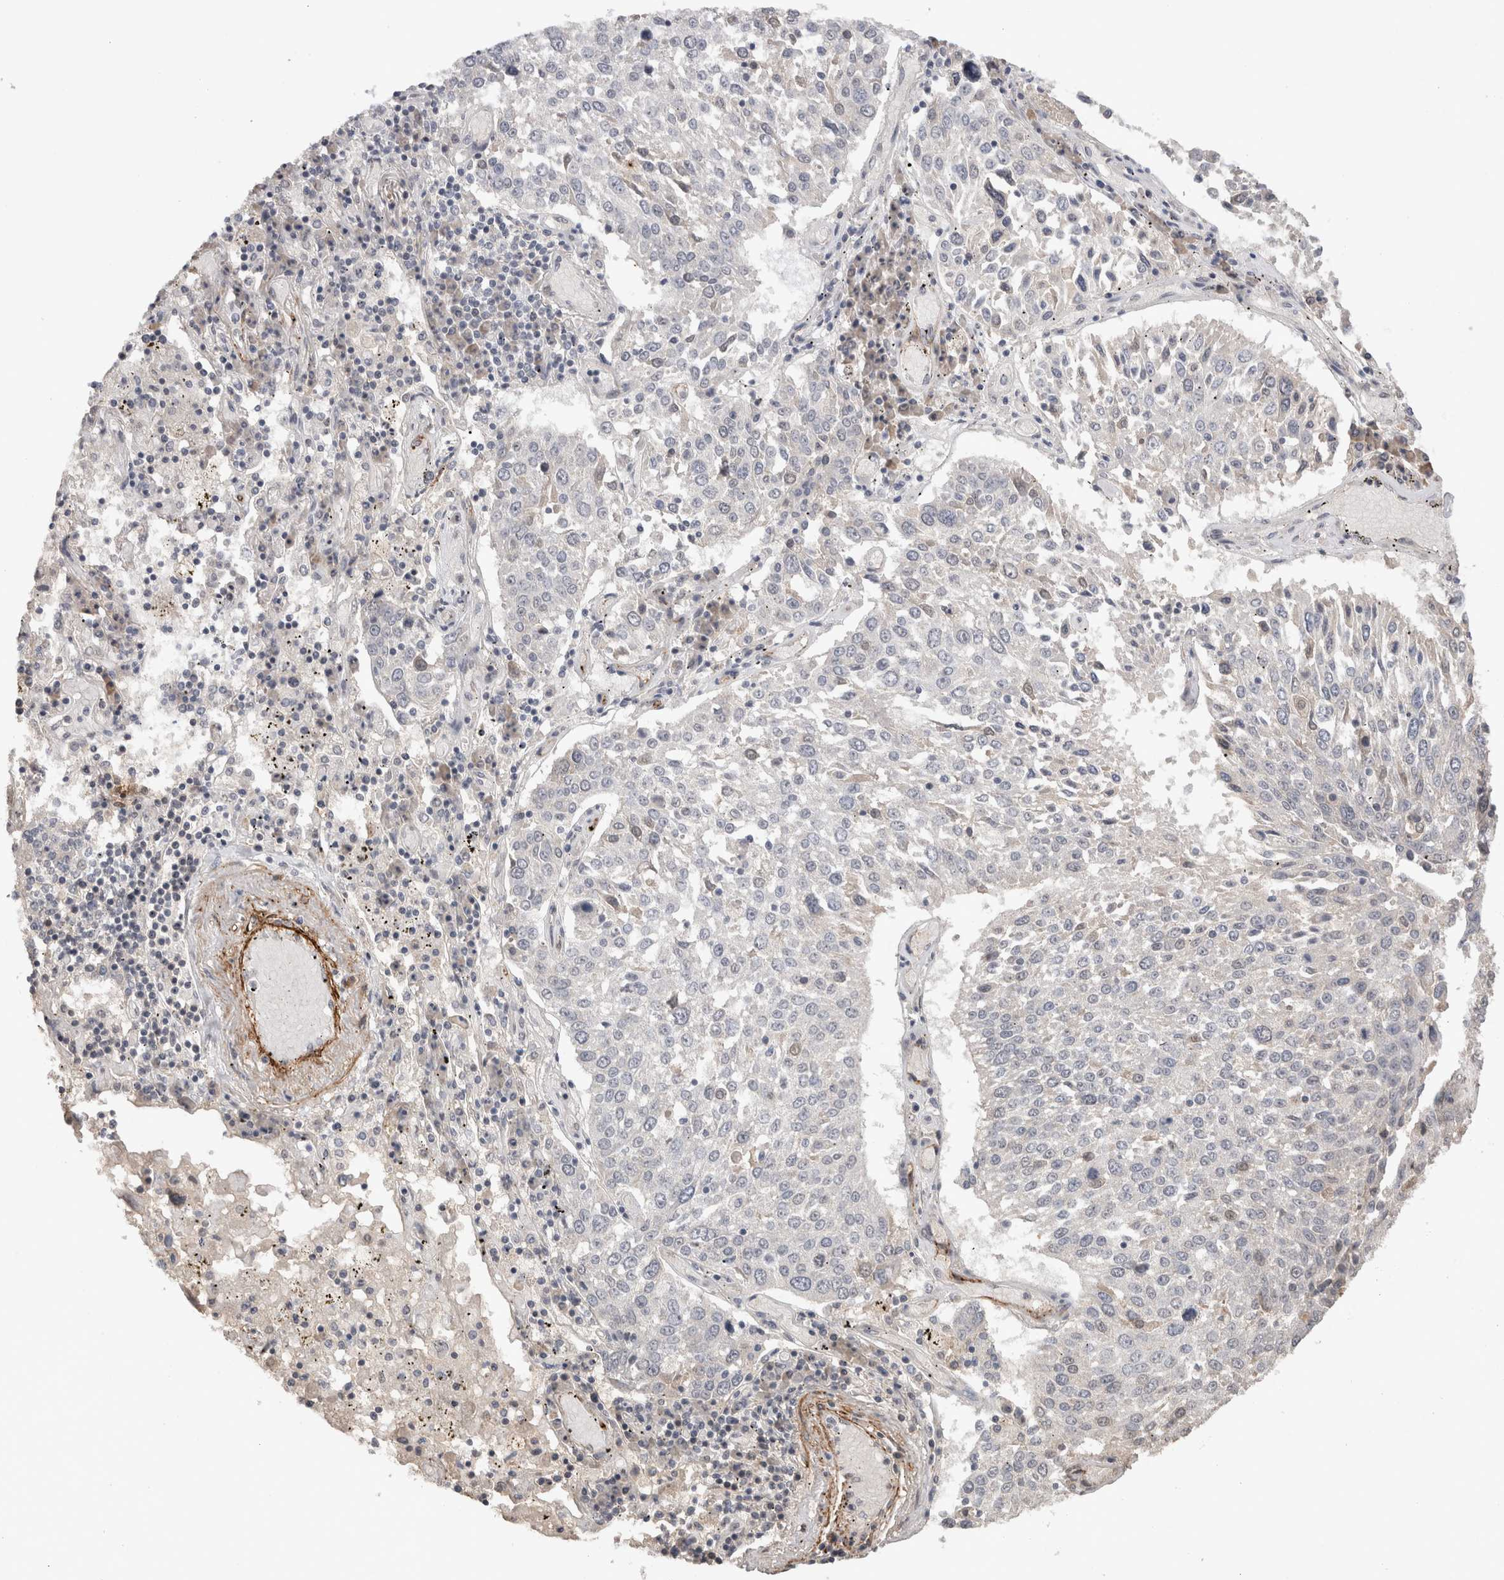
{"staining": {"intensity": "negative", "quantity": "none", "location": "none"}, "tissue": "lung cancer", "cell_type": "Tumor cells", "image_type": "cancer", "snomed": [{"axis": "morphology", "description": "Squamous cell carcinoma, NOS"}, {"axis": "topography", "description": "Lung"}], "caption": "IHC histopathology image of neoplastic tissue: lung cancer (squamous cell carcinoma) stained with DAB (3,3'-diaminobenzidine) reveals no significant protein expression in tumor cells.", "gene": "CDH13", "patient": {"sex": "male", "age": 65}}